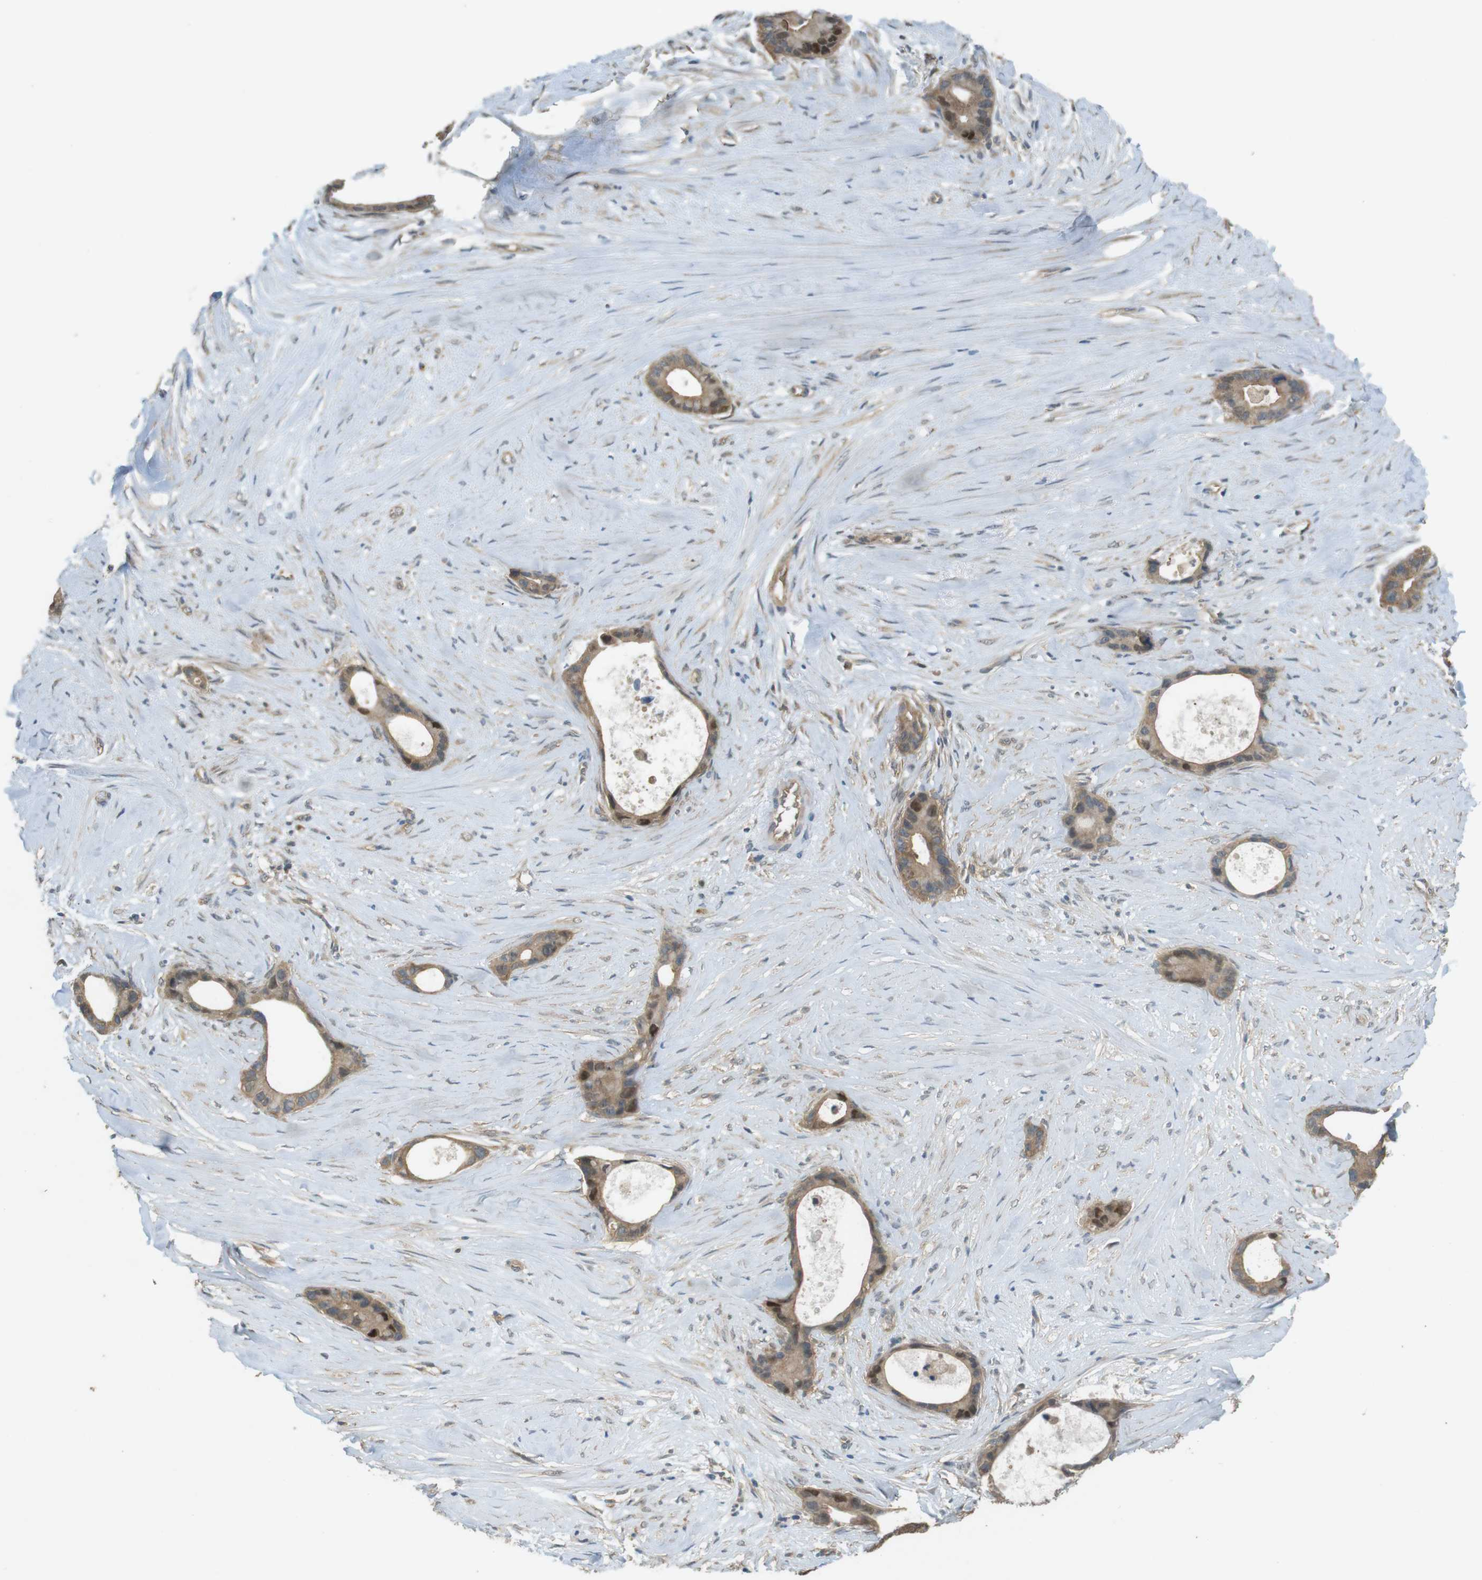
{"staining": {"intensity": "moderate", "quantity": ">75%", "location": "cytoplasmic/membranous,nuclear"}, "tissue": "liver cancer", "cell_type": "Tumor cells", "image_type": "cancer", "snomed": [{"axis": "morphology", "description": "Cholangiocarcinoma"}, {"axis": "topography", "description": "Liver"}], "caption": "Liver cancer (cholangiocarcinoma) tissue exhibits moderate cytoplasmic/membranous and nuclear positivity in about >75% of tumor cells", "gene": "ZDHHC20", "patient": {"sex": "female", "age": 55}}